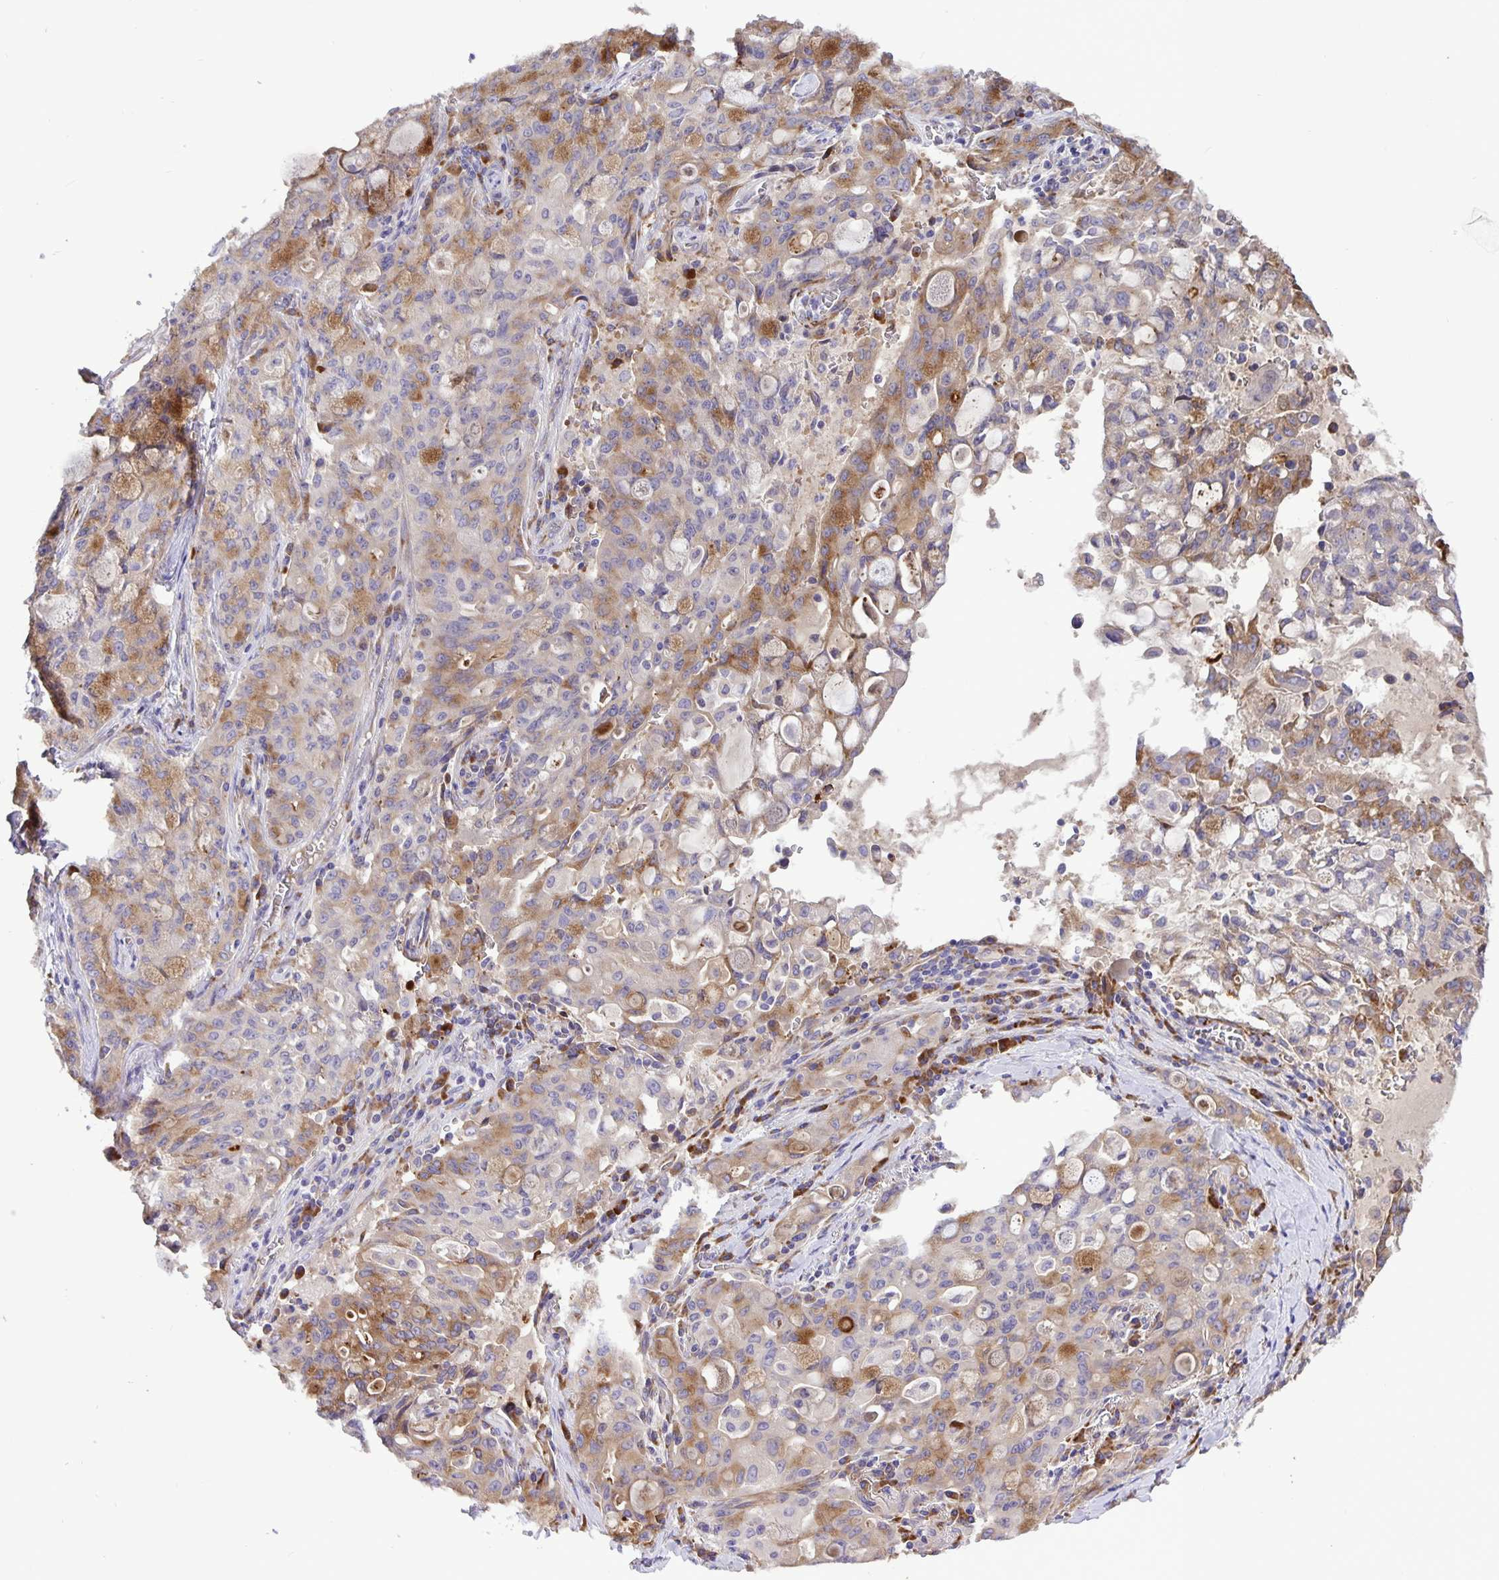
{"staining": {"intensity": "moderate", "quantity": "25%-75%", "location": "cytoplasmic/membranous"}, "tissue": "lung cancer", "cell_type": "Tumor cells", "image_type": "cancer", "snomed": [{"axis": "morphology", "description": "Adenocarcinoma, NOS"}, {"axis": "topography", "description": "Lung"}], "caption": "Immunohistochemistry photomicrograph of human lung cancer stained for a protein (brown), which exhibits medium levels of moderate cytoplasmic/membranous positivity in approximately 25%-75% of tumor cells.", "gene": "EML6", "patient": {"sex": "female", "age": 44}}